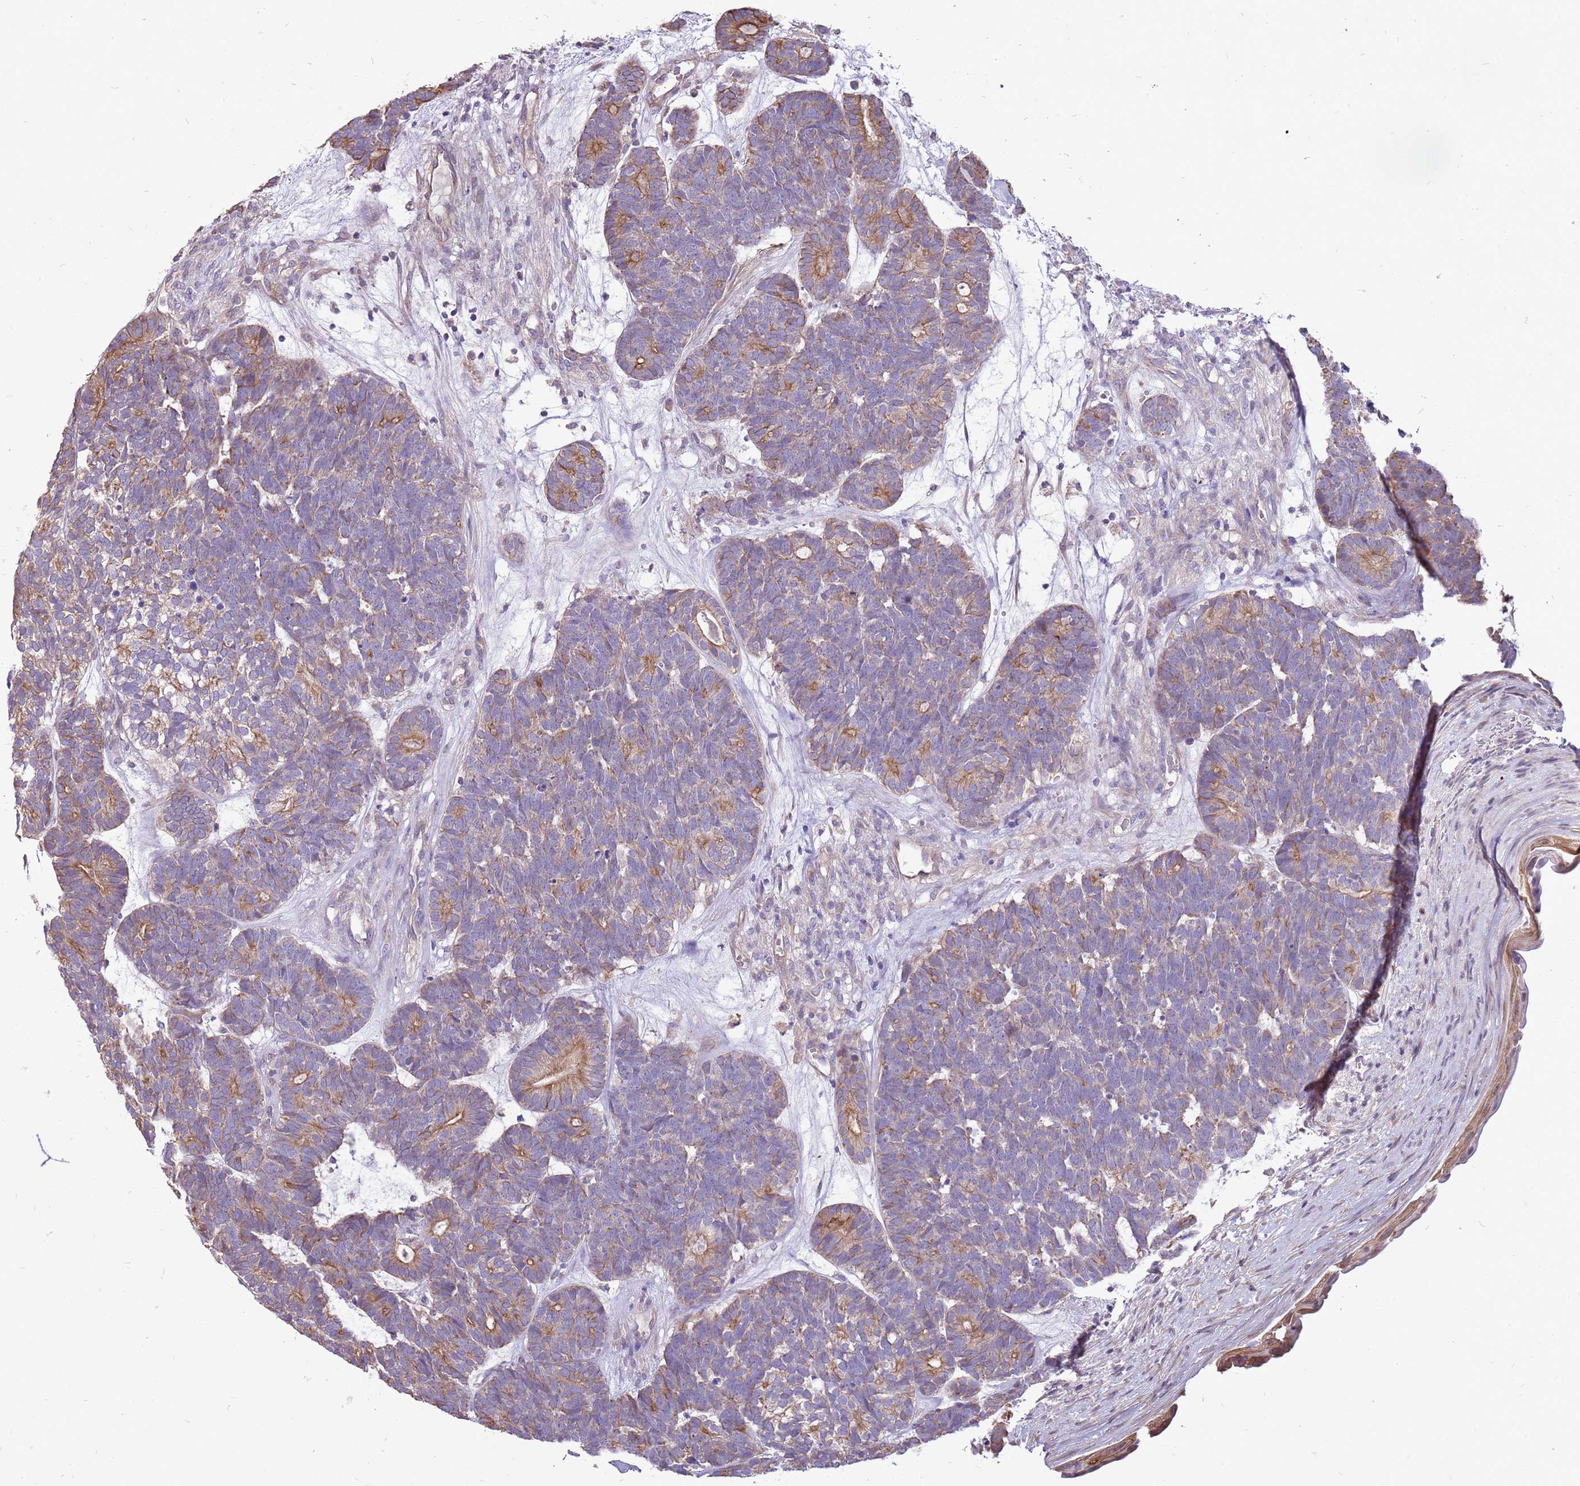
{"staining": {"intensity": "moderate", "quantity": "25%-75%", "location": "cytoplasmic/membranous"}, "tissue": "head and neck cancer", "cell_type": "Tumor cells", "image_type": "cancer", "snomed": [{"axis": "morphology", "description": "Adenocarcinoma, NOS"}, {"axis": "topography", "description": "Head-Neck"}], "caption": "Moderate cytoplasmic/membranous expression is present in approximately 25%-75% of tumor cells in head and neck cancer.", "gene": "WASHC4", "patient": {"sex": "female", "age": 81}}